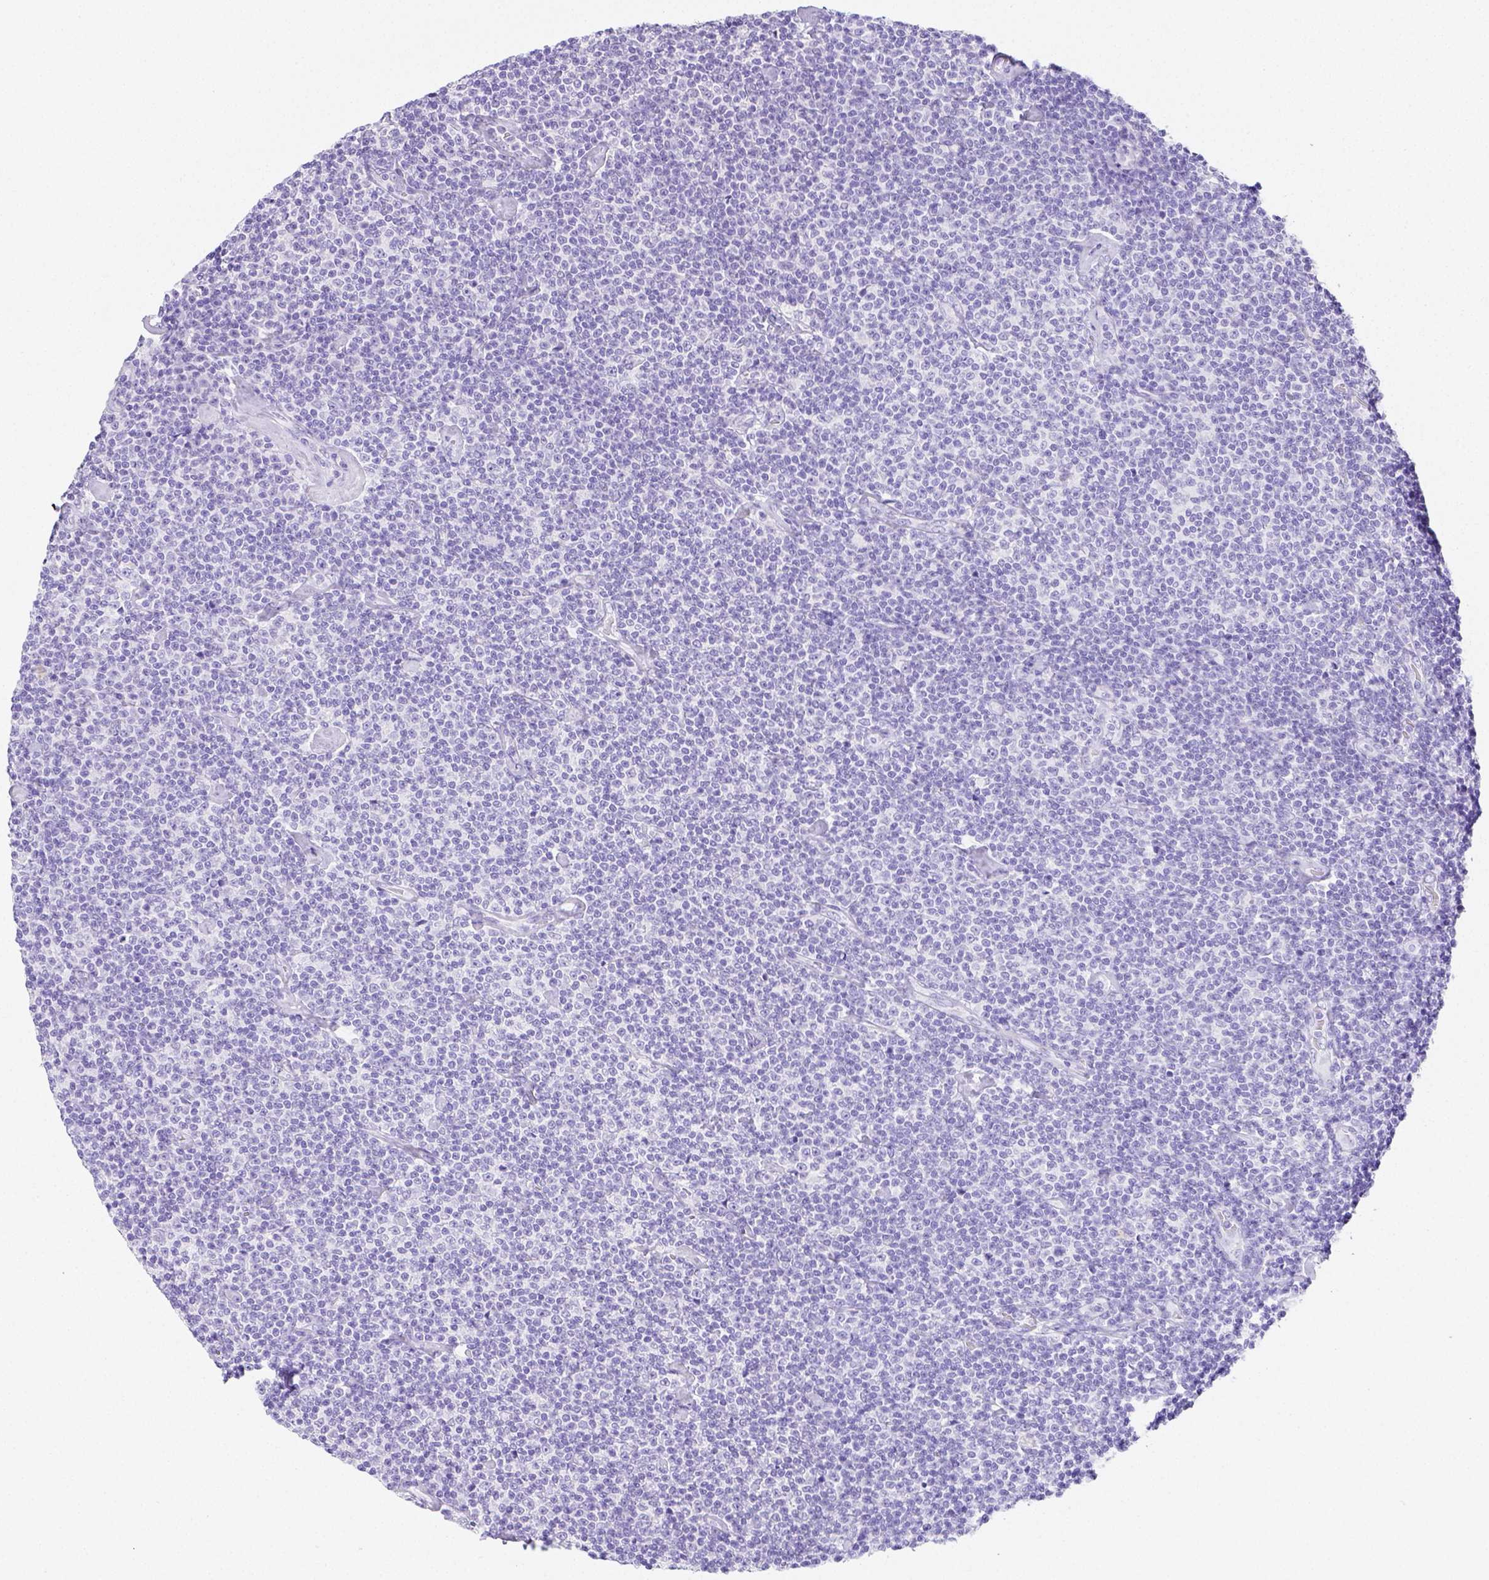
{"staining": {"intensity": "negative", "quantity": "none", "location": "none"}, "tissue": "lymphoma", "cell_type": "Tumor cells", "image_type": "cancer", "snomed": [{"axis": "morphology", "description": "Malignant lymphoma, non-Hodgkin's type, Low grade"}, {"axis": "topography", "description": "Lymph node"}], "caption": "The image displays no significant staining in tumor cells of lymphoma.", "gene": "ARHGAP36", "patient": {"sex": "male", "age": 81}}